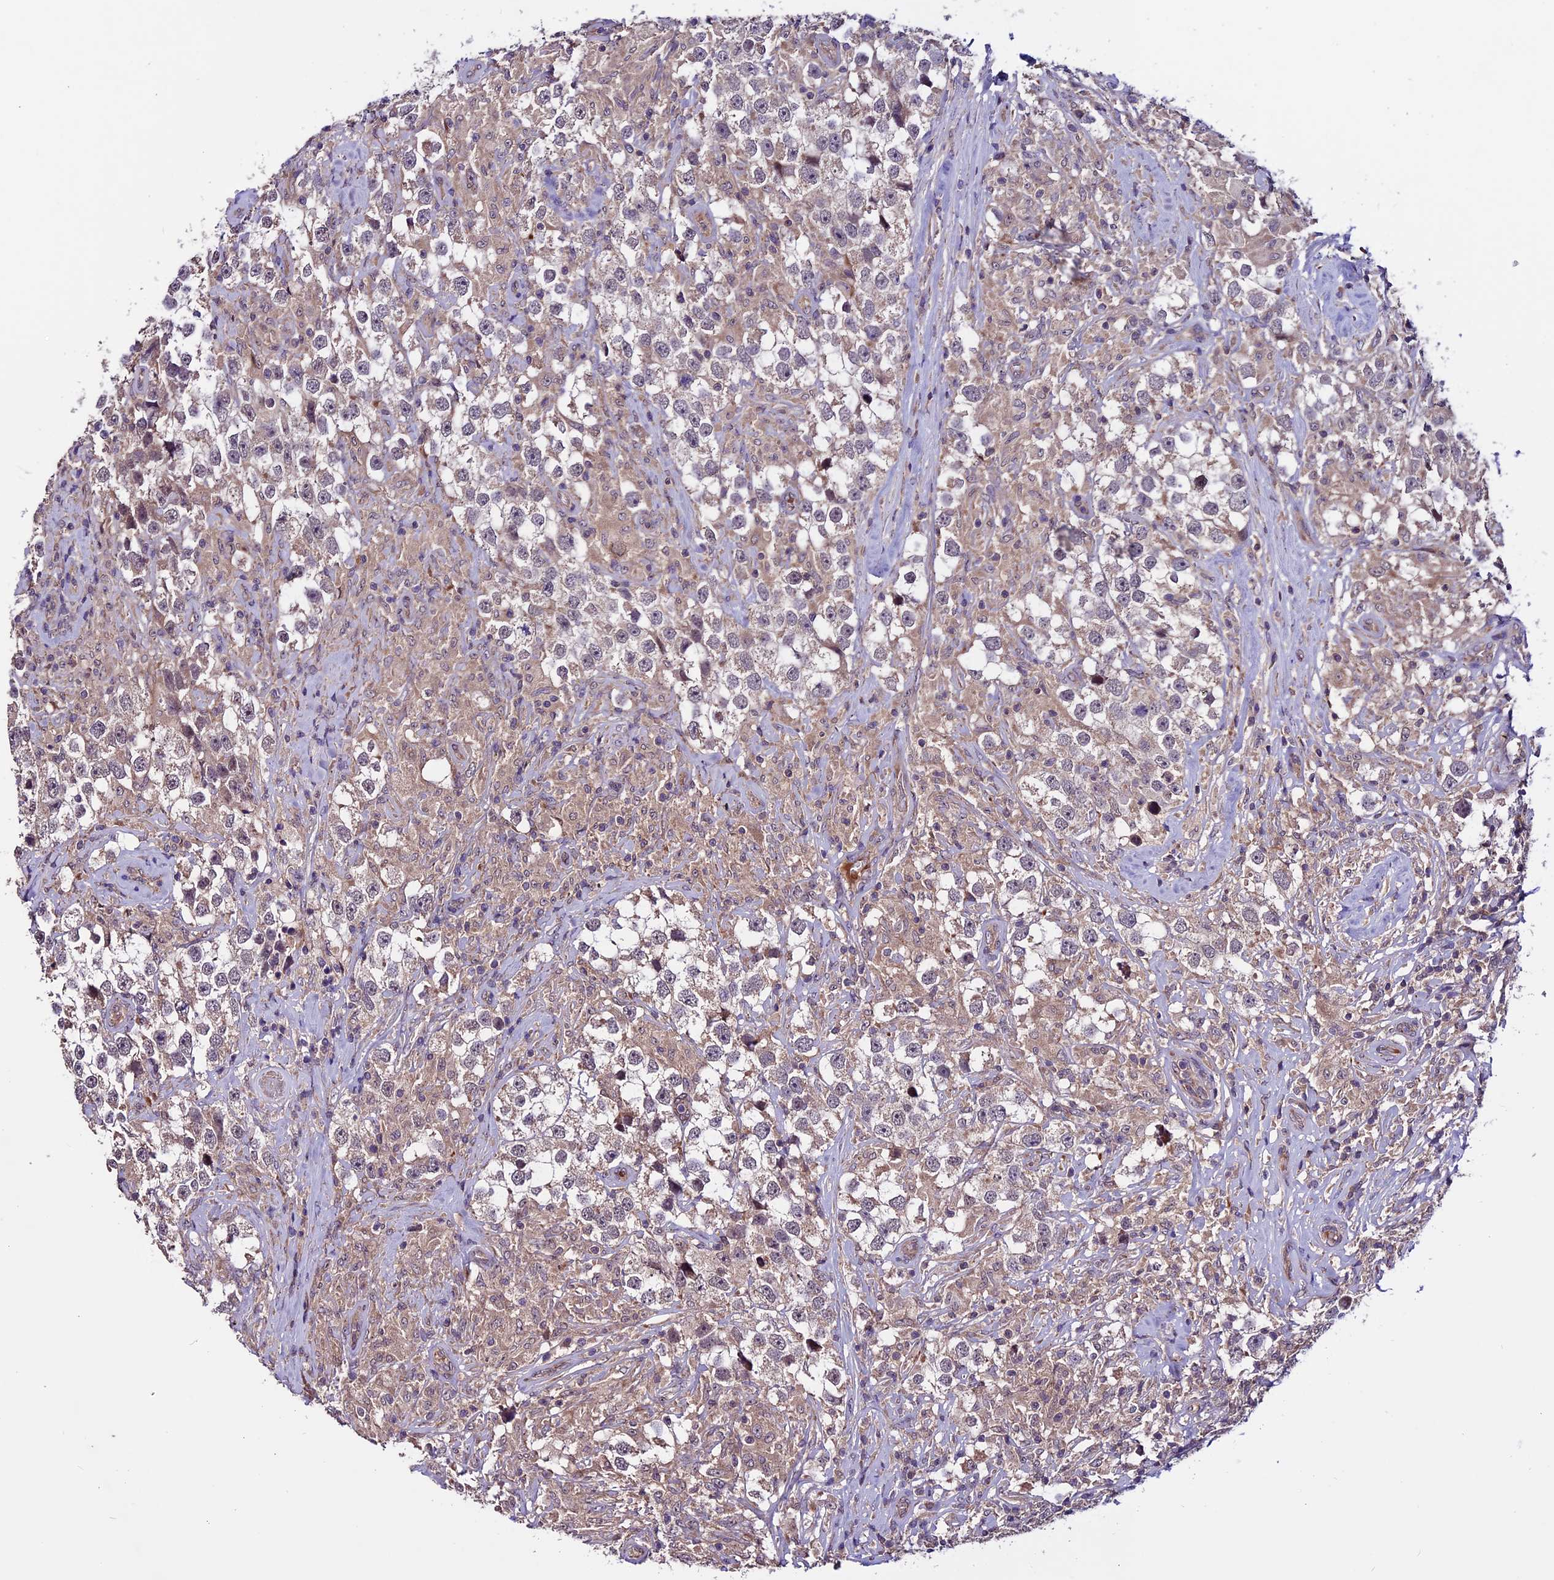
{"staining": {"intensity": "weak", "quantity": ">75%", "location": "cytoplasmic/membranous"}, "tissue": "testis cancer", "cell_type": "Tumor cells", "image_type": "cancer", "snomed": [{"axis": "morphology", "description": "Seminoma, NOS"}, {"axis": "topography", "description": "Testis"}], "caption": "Immunohistochemistry (IHC) of human testis cancer reveals low levels of weak cytoplasmic/membranous expression in about >75% of tumor cells. (IHC, brightfield microscopy, high magnification).", "gene": "RINL", "patient": {"sex": "male", "age": 46}}